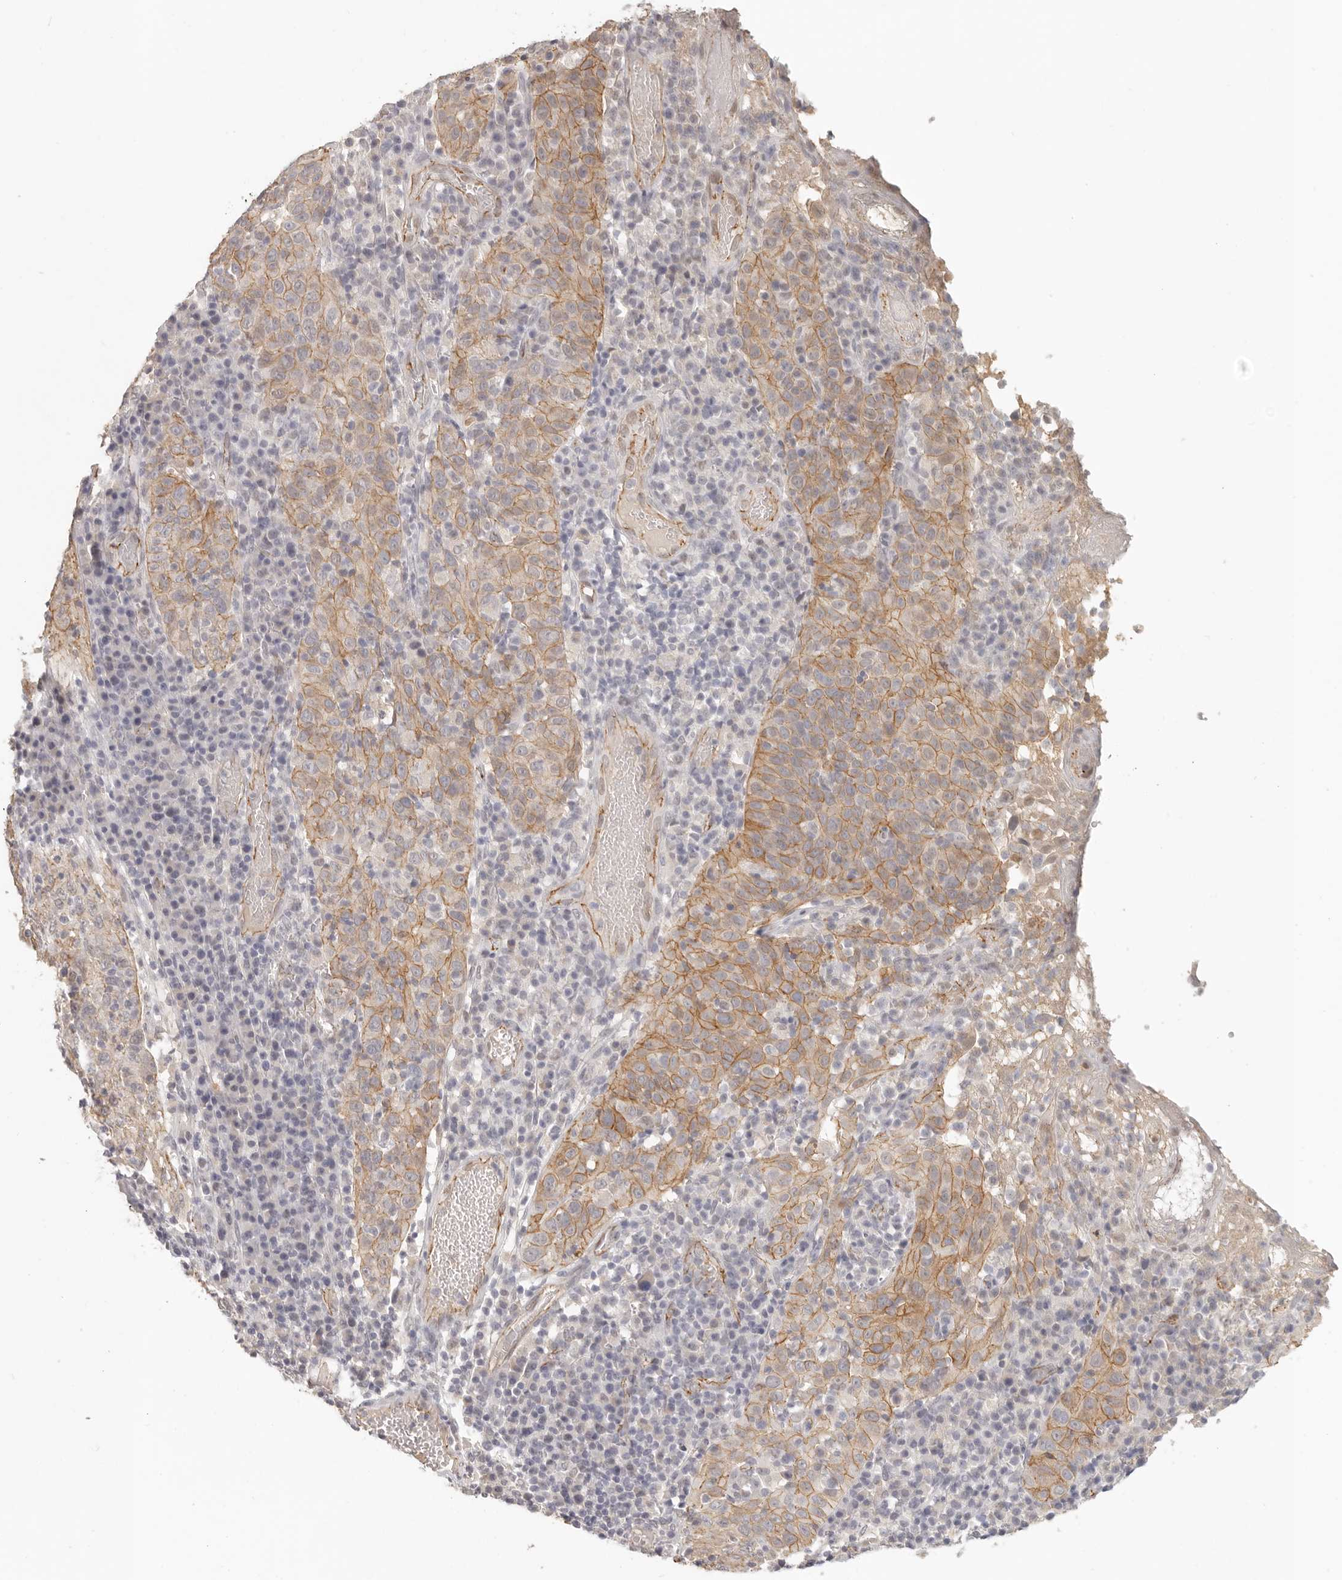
{"staining": {"intensity": "moderate", "quantity": ">75%", "location": "cytoplasmic/membranous"}, "tissue": "cervical cancer", "cell_type": "Tumor cells", "image_type": "cancer", "snomed": [{"axis": "morphology", "description": "Squamous cell carcinoma, NOS"}, {"axis": "topography", "description": "Cervix"}], "caption": "Squamous cell carcinoma (cervical) was stained to show a protein in brown. There is medium levels of moderate cytoplasmic/membranous staining in approximately >75% of tumor cells.", "gene": "ANXA9", "patient": {"sex": "female", "age": 46}}